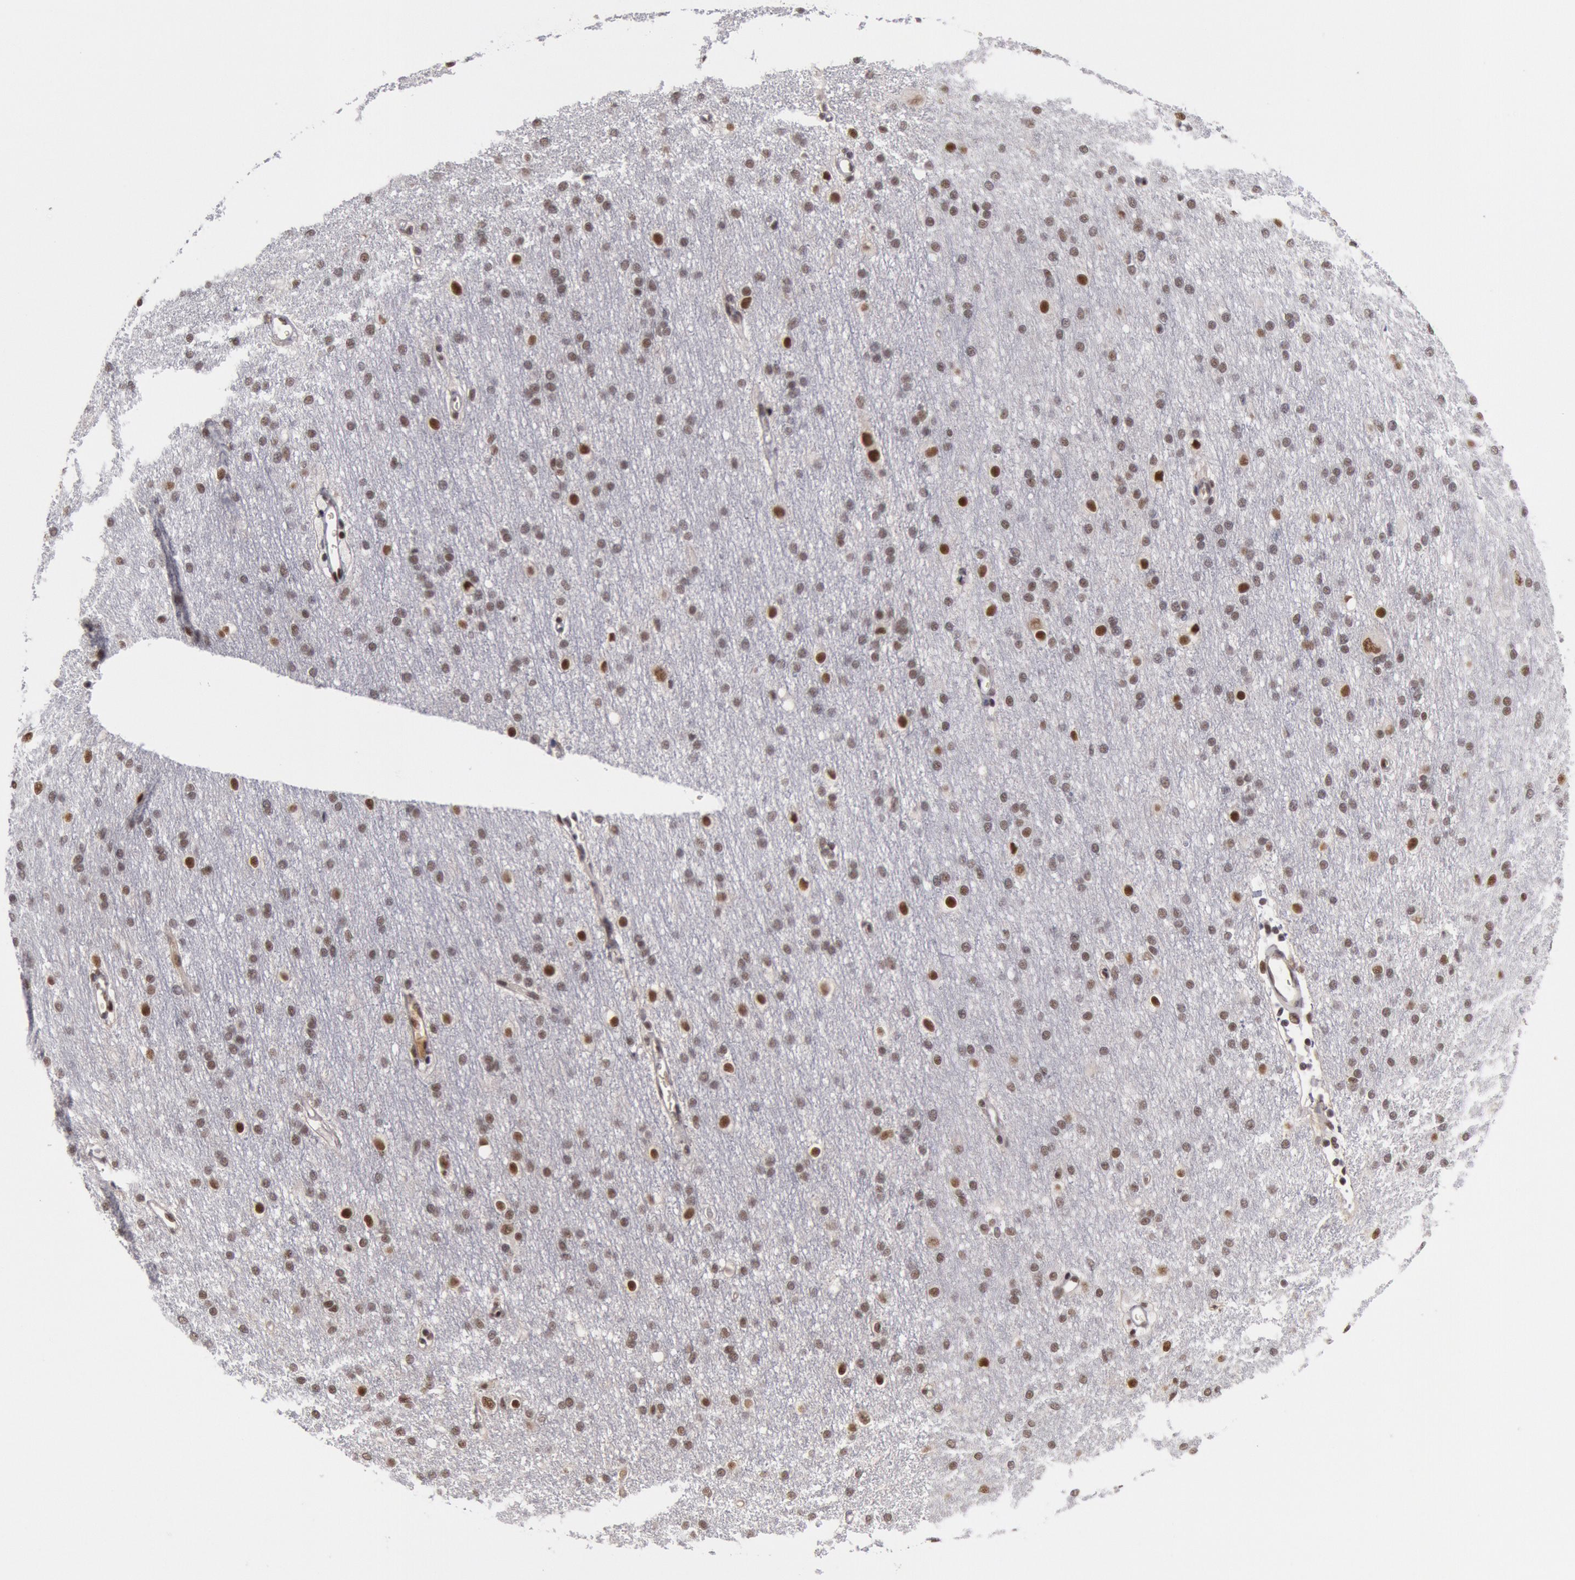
{"staining": {"intensity": "negative", "quantity": "none", "location": "none"}, "tissue": "cerebral cortex", "cell_type": "Endothelial cells", "image_type": "normal", "snomed": [{"axis": "morphology", "description": "Normal tissue, NOS"}, {"axis": "morphology", "description": "Inflammation, NOS"}, {"axis": "topography", "description": "Cerebral cortex"}], "caption": "Immunohistochemical staining of unremarkable human cerebral cortex displays no significant staining in endothelial cells.", "gene": "PPP4R3B", "patient": {"sex": "male", "age": 6}}